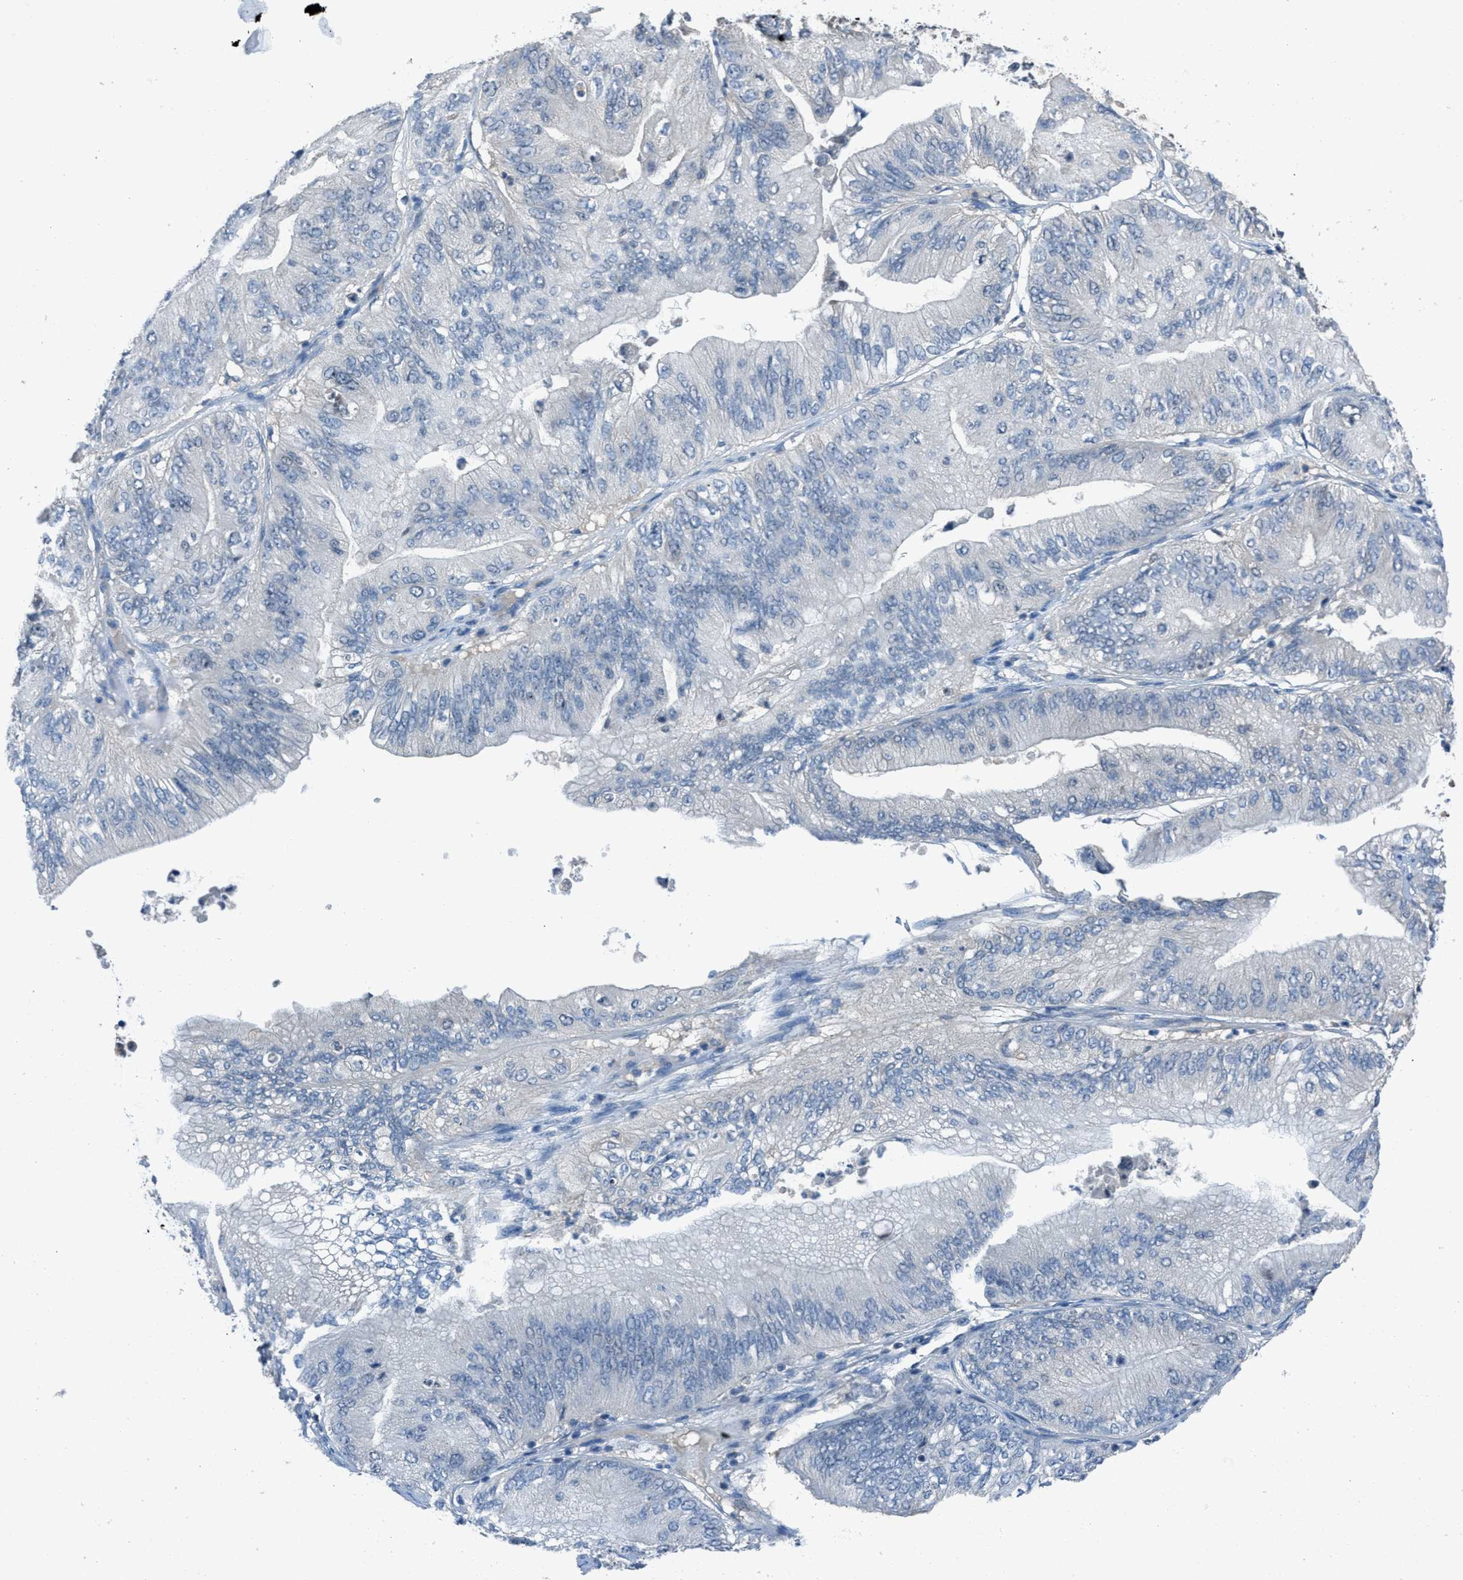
{"staining": {"intensity": "negative", "quantity": "none", "location": "none"}, "tissue": "ovarian cancer", "cell_type": "Tumor cells", "image_type": "cancer", "snomed": [{"axis": "morphology", "description": "Cystadenocarcinoma, mucinous, NOS"}, {"axis": "topography", "description": "Ovary"}], "caption": "Tumor cells show no significant protein expression in mucinous cystadenocarcinoma (ovarian).", "gene": "MIS18A", "patient": {"sex": "female", "age": 61}}